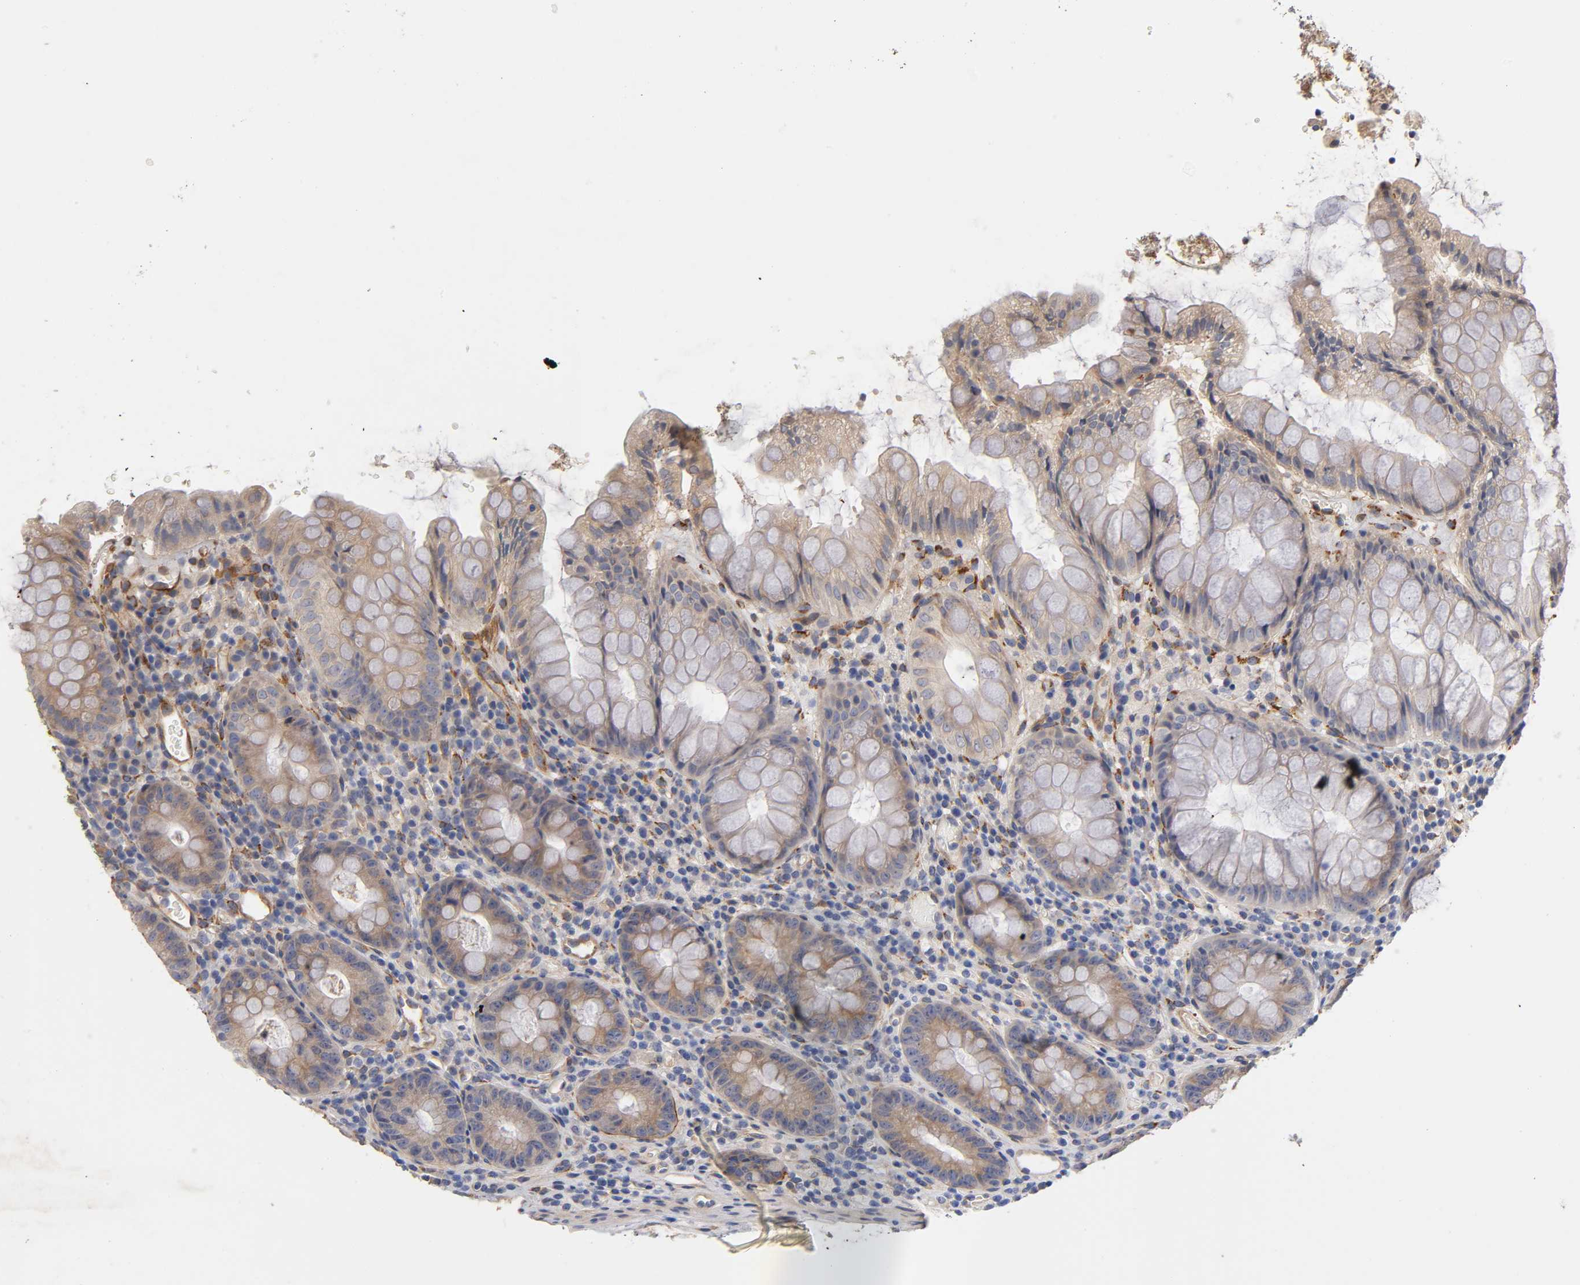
{"staining": {"intensity": "negative", "quantity": "none", "location": "none"}, "tissue": "colon", "cell_type": "Endothelial cells", "image_type": "normal", "snomed": [{"axis": "morphology", "description": "Normal tissue, NOS"}, {"axis": "topography", "description": "Colon"}], "caption": "Protein analysis of normal colon shows no significant staining in endothelial cells. (DAB immunohistochemistry (IHC) visualized using brightfield microscopy, high magnification).", "gene": "LAMB1", "patient": {"sex": "female", "age": 46}}